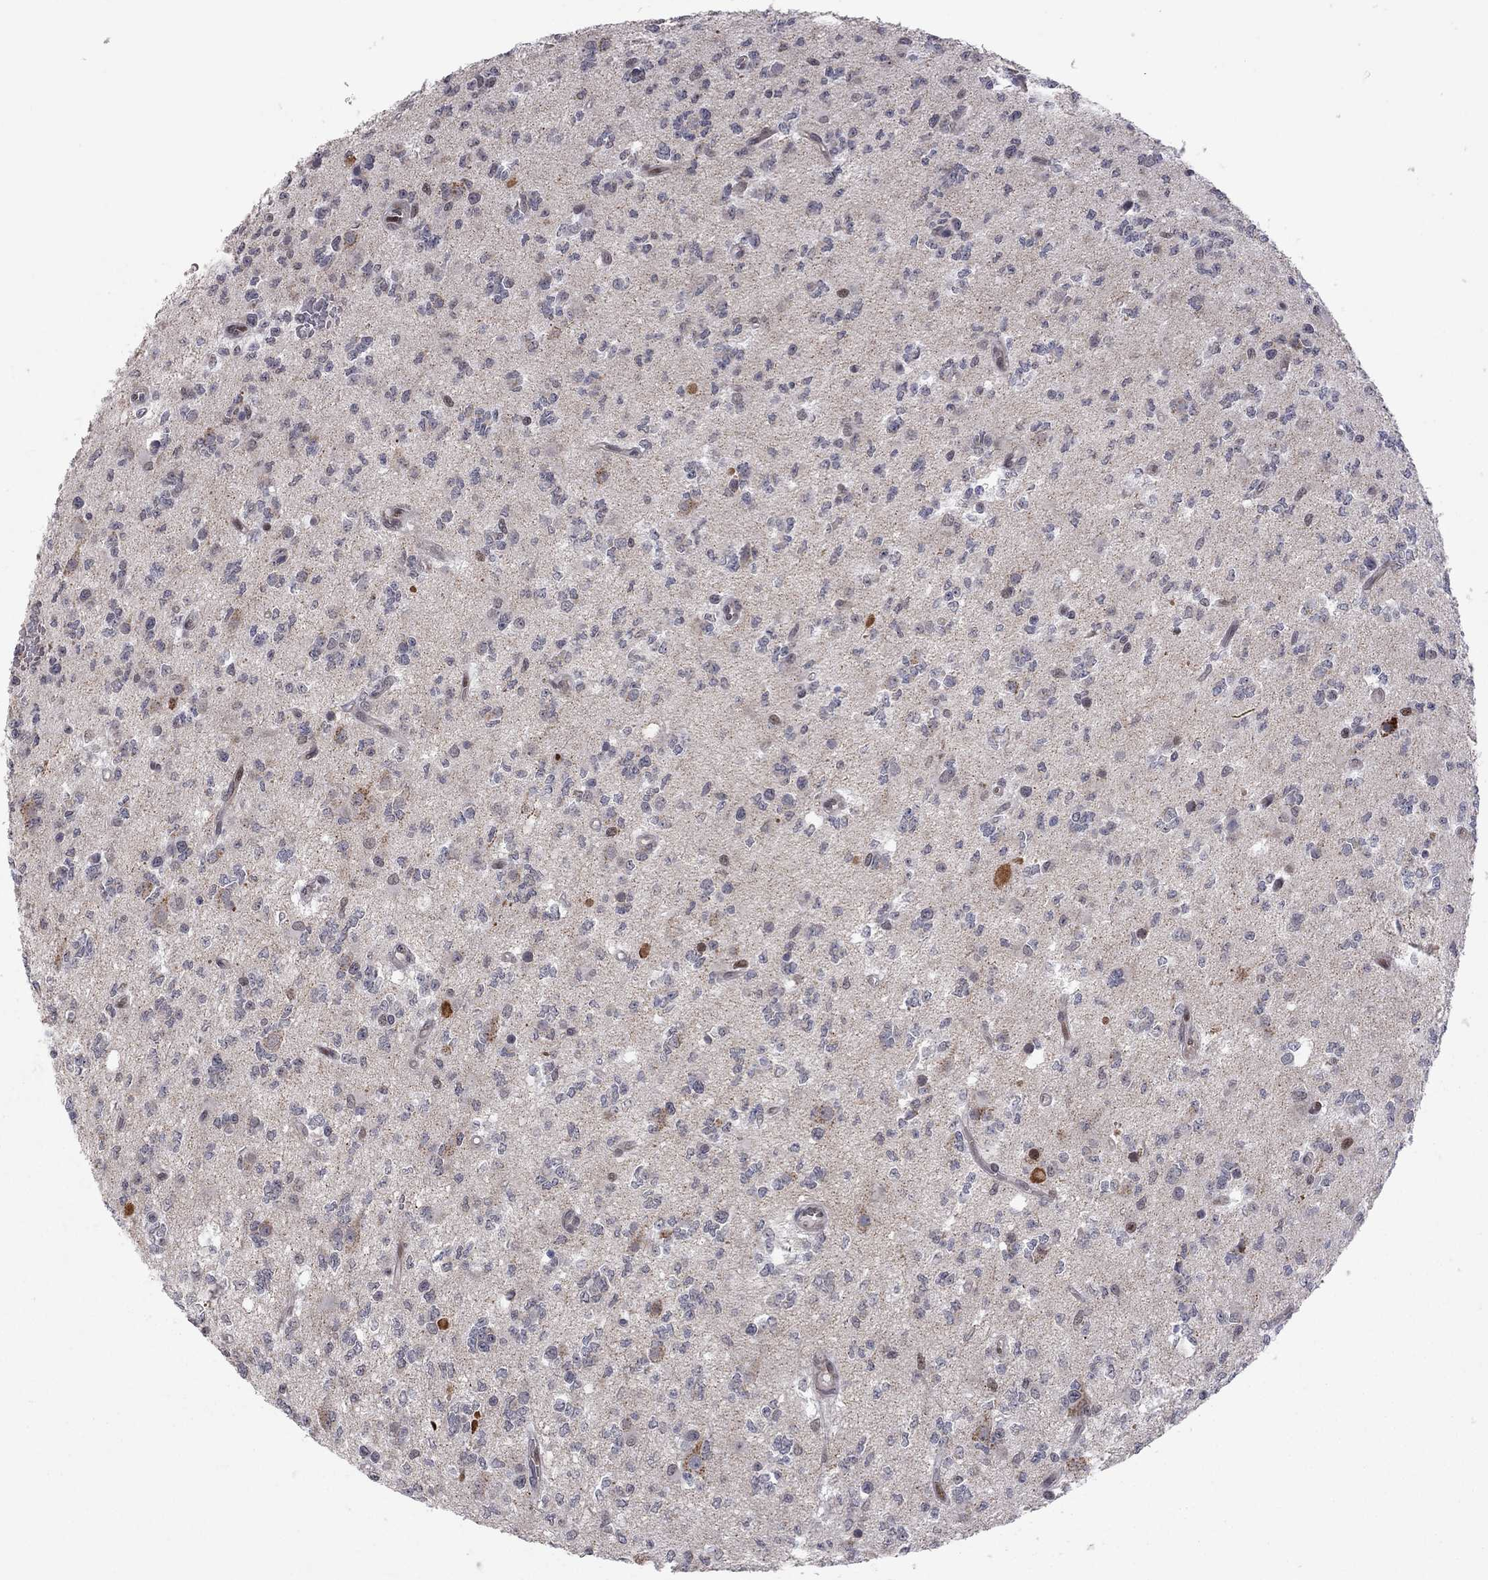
{"staining": {"intensity": "negative", "quantity": "none", "location": "none"}, "tissue": "glioma", "cell_type": "Tumor cells", "image_type": "cancer", "snomed": [{"axis": "morphology", "description": "Glioma, malignant, Low grade"}, {"axis": "topography", "description": "Brain"}], "caption": "Protein analysis of malignant glioma (low-grade) shows no significant positivity in tumor cells. Nuclei are stained in blue.", "gene": "MC3R", "patient": {"sex": "female", "age": 45}}